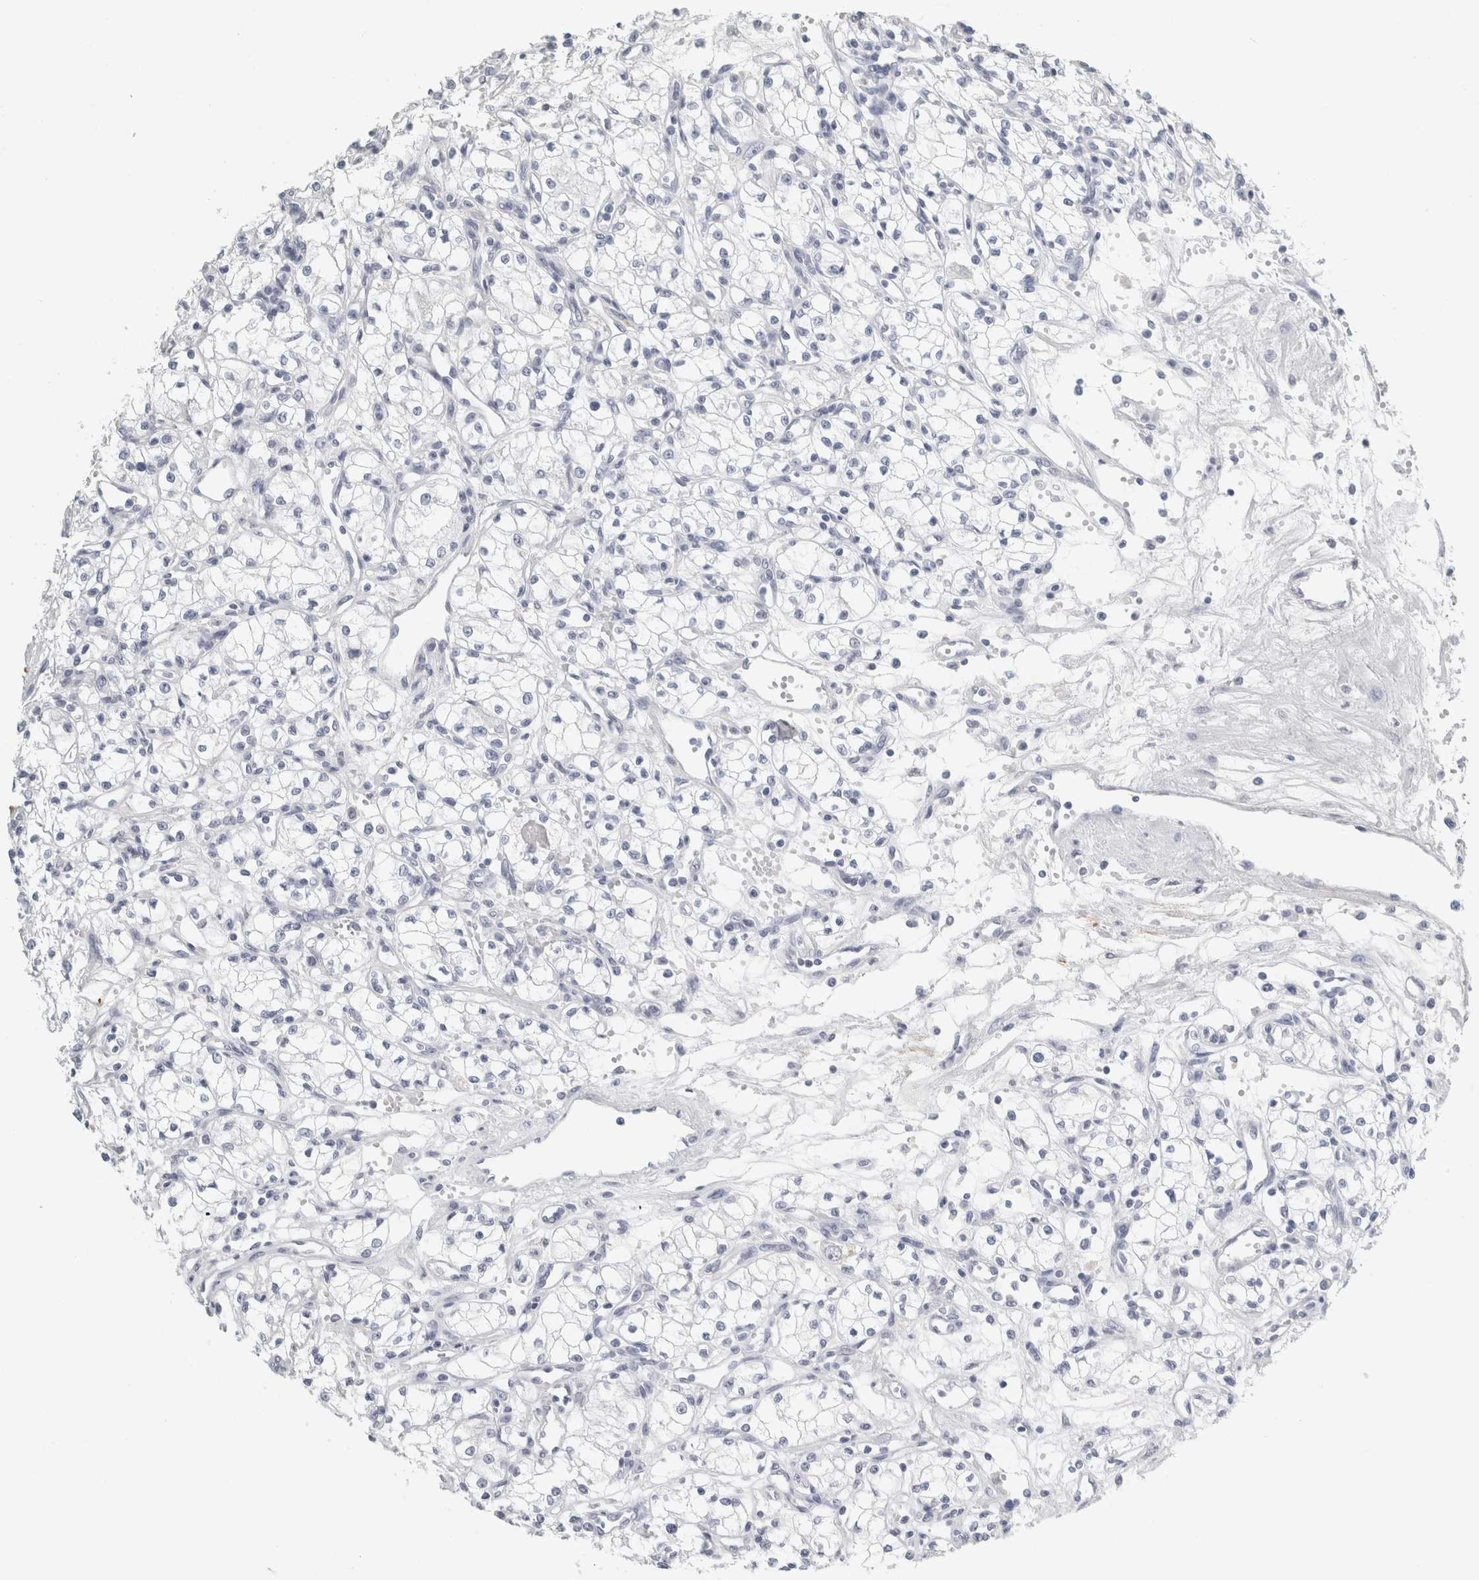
{"staining": {"intensity": "negative", "quantity": "none", "location": "none"}, "tissue": "renal cancer", "cell_type": "Tumor cells", "image_type": "cancer", "snomed": [{"axis": "morphology", "description": "Normal tissue, NOS"}, {"axis": "morphology", "description": "Adenocarcinoma, NOS"}, {"axis": "topography", "description": "Kidney"}], "caption": "Tumor cells show no significant protein staining in renal adenocarcinoma.", "gene": "TSPAN8", "patient": {"sex": "male", "age": 59}}